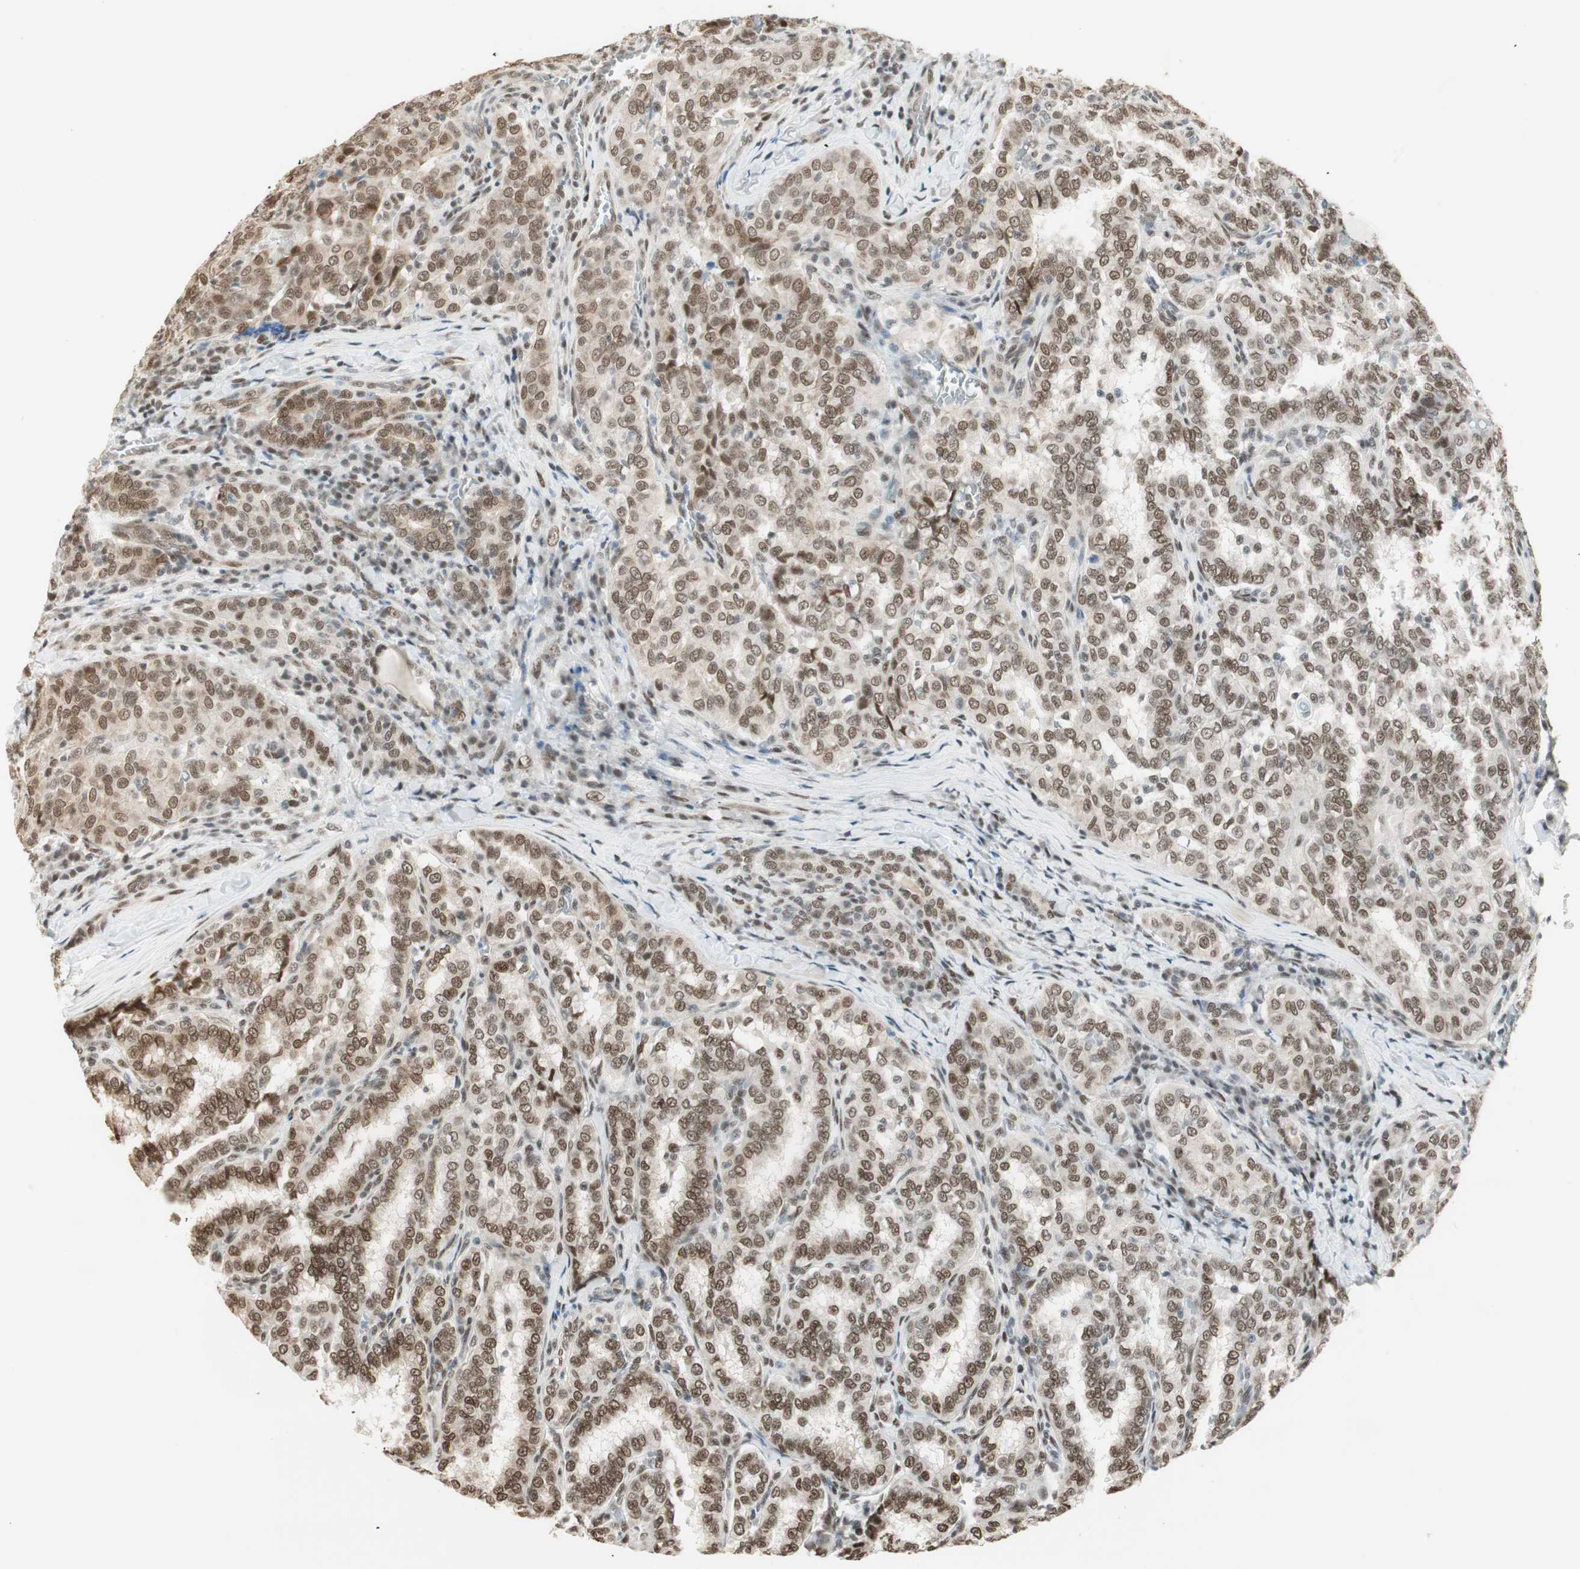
{"staining": {"intensity": "moderate", "quantity": ">75%", "location": "nuclear"}, "tissue": "thyroid cancer", "cell_type": "Tumor cells", "image_type": "cancer", "snomed": [{"axis": "morphology", "description": "Papillary adenocarcinoma, NOS"}, {"axis": "topography", "description": "Thyroid gland"}], "caption": "IHC image of human thyroid cancer (papillary adenocarcinoma) stained for a protein (brown), which demonstrates medium levels of moderate nuclear positivity in approximately >75% of tumor cells.", "gene": "ZBTB17", "patient": {"sex": "female", "age": 30}}